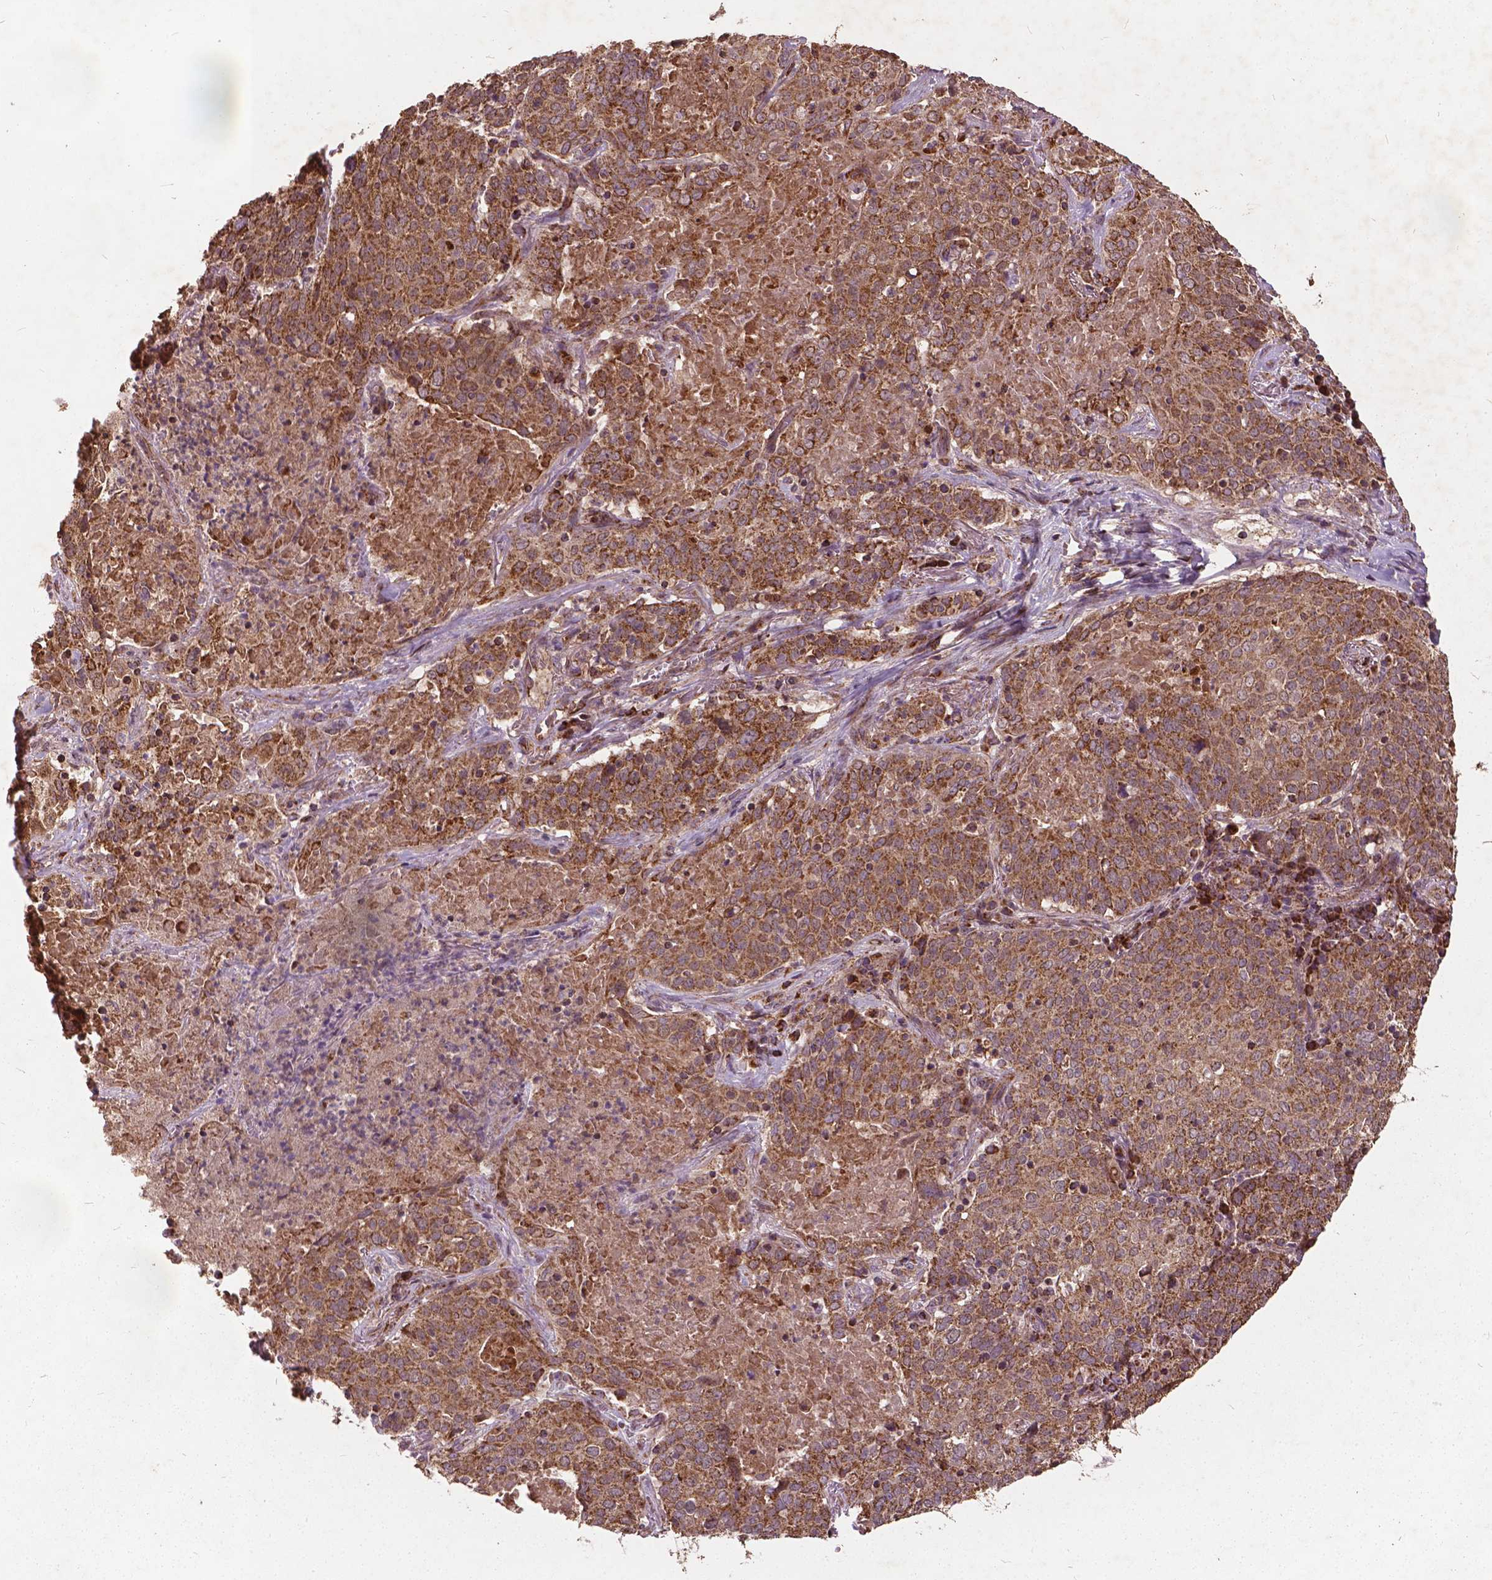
{"staining": {"intensity": "moderate", "quantity": ">75%", "location": "cytoplasmic/membranous"}, "tissue": "lung cancer", "cell_type": "Tumor cells", "image_type": "cancer", "snomed": [{"axis": "morphology", "description": "Squamous cell carcinoma, NOS"}, {"axis": "topography", "description": "Lung"}], "caption": "Lung cancer (squamous cell carcinoma) stained for a protein demonstrates moderate cytoplasmic/membranous positivity in tumor cells.", "gene": "UBXN2A", "patient": {"sex": "male", "age": 82}}